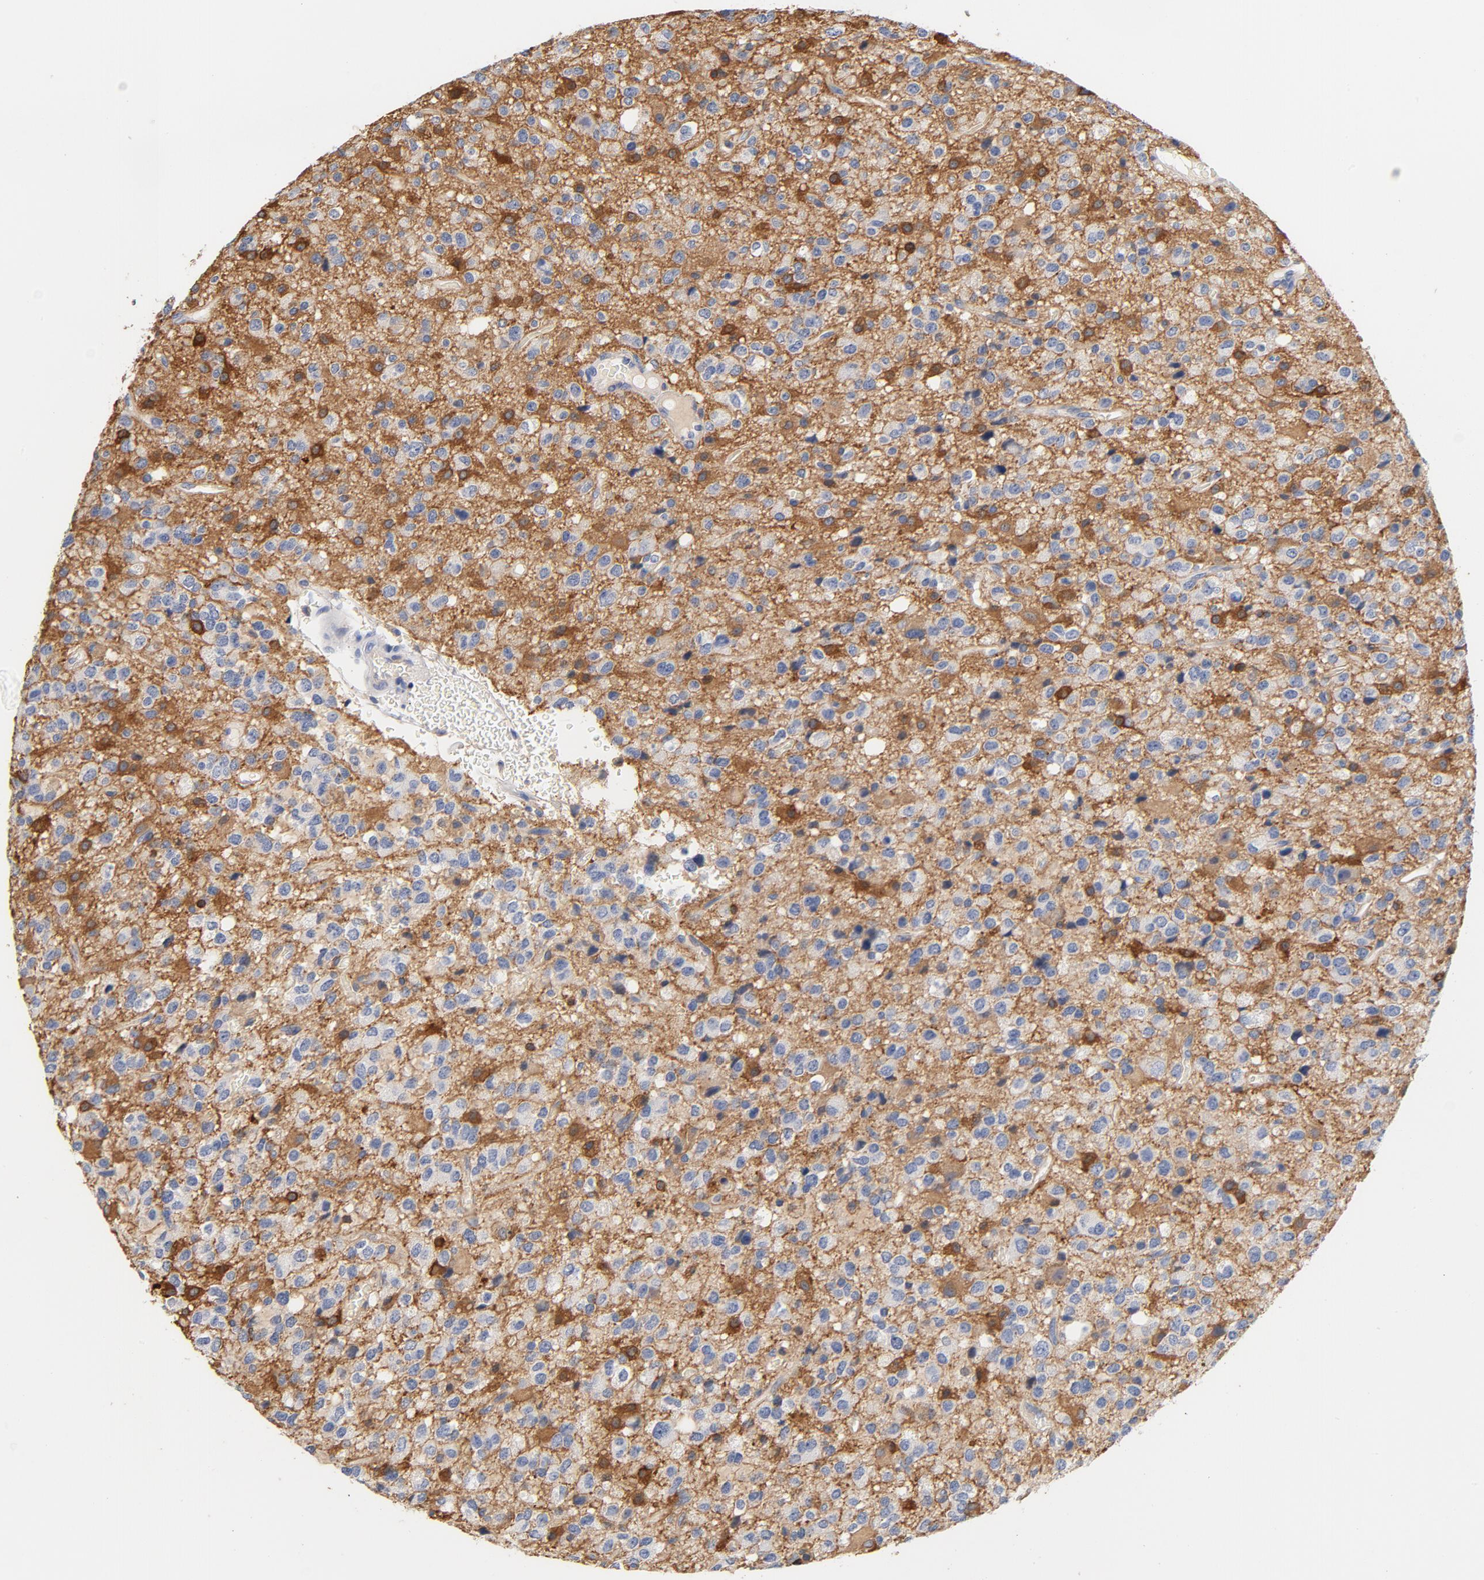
{"staining": {"intensity": "moderate", "quantity": "25%-75%", "location": "cytoplasmic/membranous"}, "tissue": "glioma", "cell_type": "Tumor cells", "image_type": "cancer", "snomed": [{"axis": "morphology", "description": "Glioma, malignant, High grade"}, {"axis": "topography", "description": "Brain"}], "caption": "A brown stain highlights moderate cytoplasmic/membranous staining of a protein in human malignant glioma (high-grade) tumor cells. The staining was performed using DAB to visualize the protein expression in brown, while the nuclei were stained in blue with hematoxylin (Magnification: 20x).", "gene": "EZR", "patient": {"sex": "male", "age": 47}}